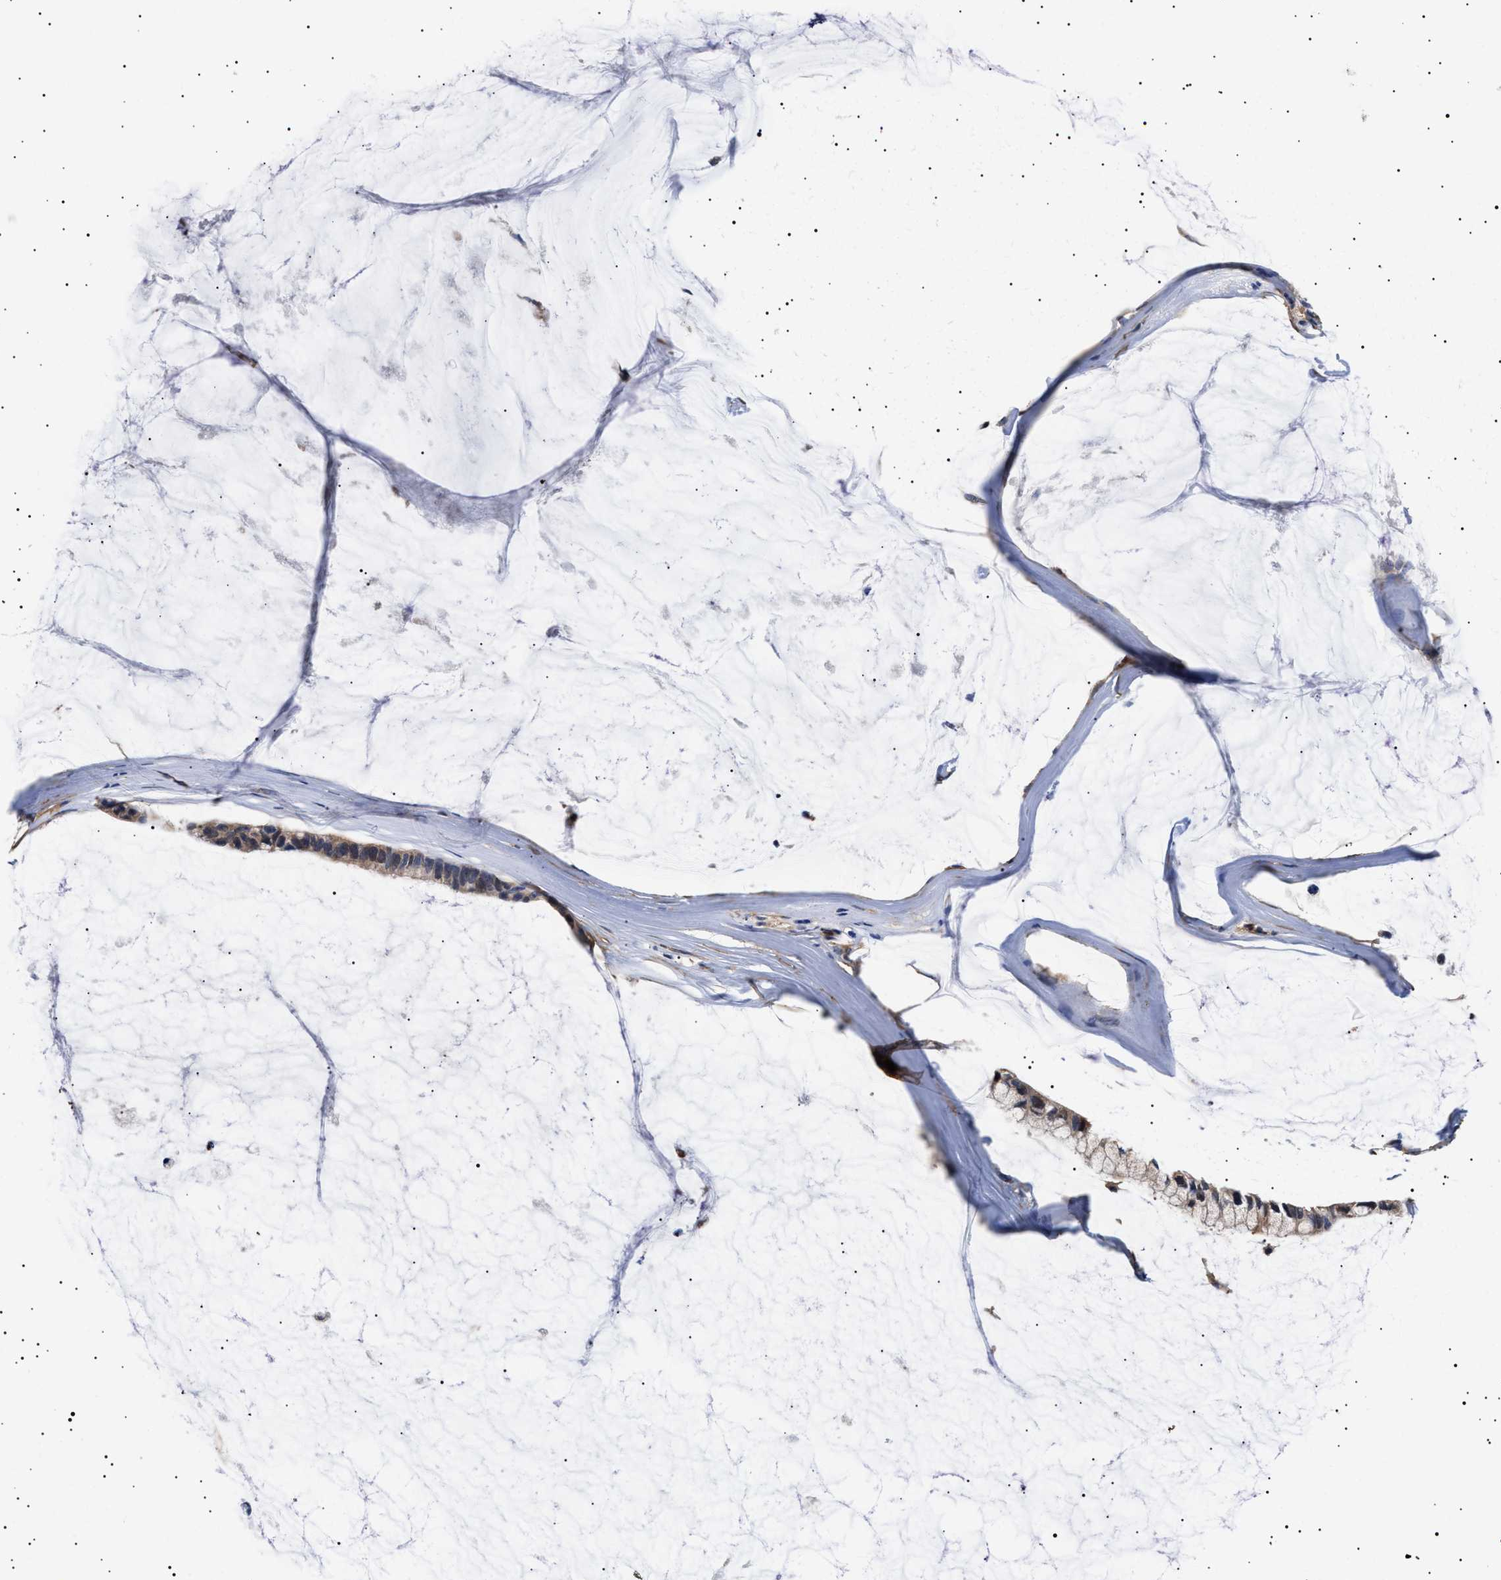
{"staining": {"intensity": "weak", "quantity": ">75%", "location": "cytoplasmic/membranous"}, "tissue": "ovarian cancer", "cell_type": "Tumor cells", "image_type": "cancer", "snomed": [{"axis": "morphology", "description": "Cystadenocarcinoma, mucinous, NOS"}, {"axis": "topography", "description": "Ovary"}], "caption": "Immunohistochemistry photomicrograph of human ovarian cancer (mucinous cystadenocarcinoma) stained for a protein (brown), which reveals low levels of weak cytoplasmic/membranous expression in about >75% of tumor cells.", "gene": "KRBA1", "patient": {"sex": "female", "age": 39}}